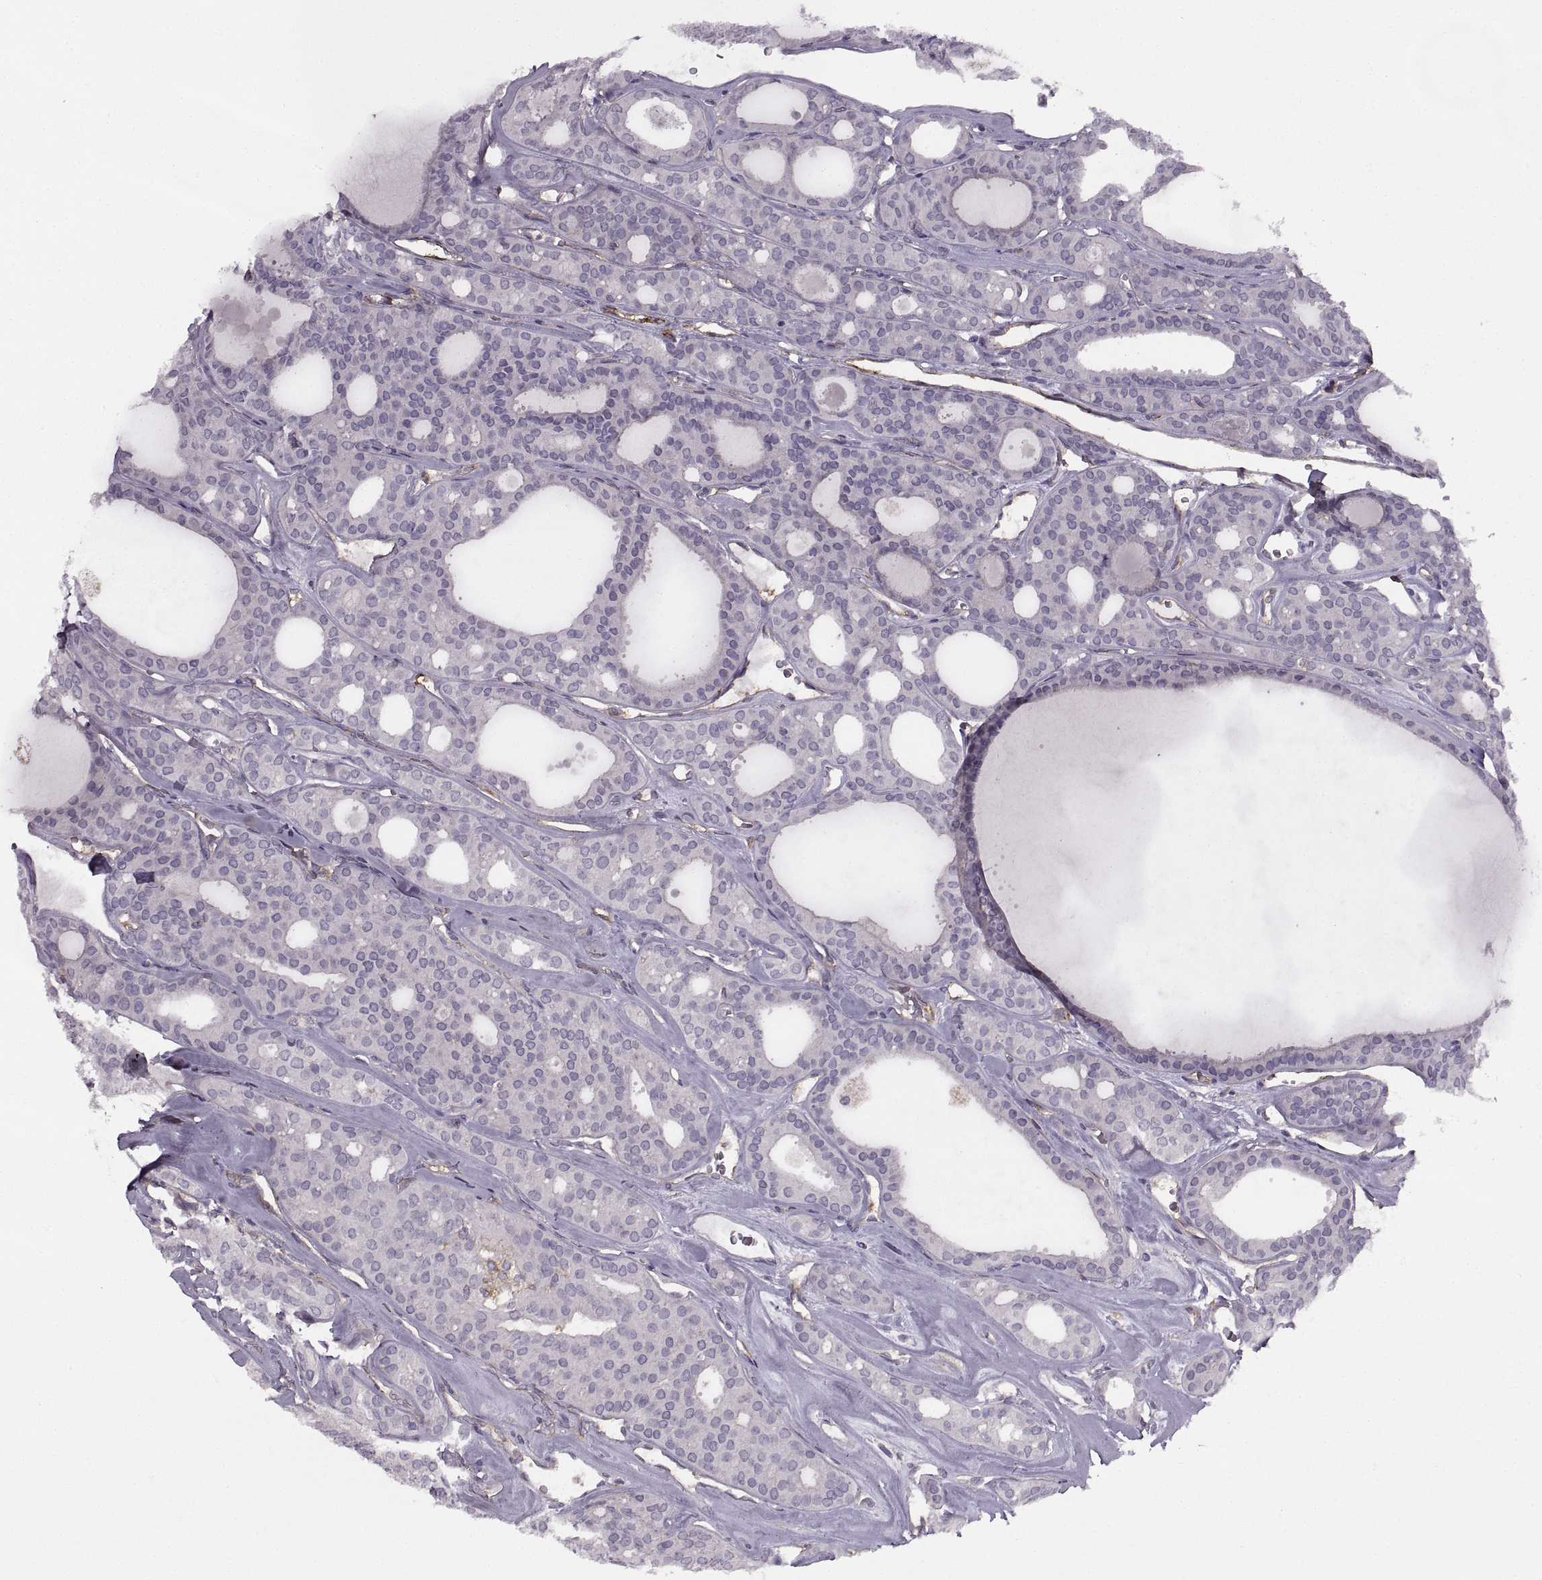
{"staining": {"intensity": "negative", "quantity": "none", "location": "none"}, "tissue": "thyroid cancer", "cell_type": "Tumor cells", "image_type": "cancer", "snomed": [{"axis": "morphology", "description": "Follicular adenoma carcinoma, NOS"}, {"axis": "topography", "description": "Thyroid gland"}], "caption": "Tumor cells show no significant staining in thyroid cancer. (DAB immunohistochemistry, high magnification).", "gene": "RALB", "patient": {"sex": "male", "age": 75}}